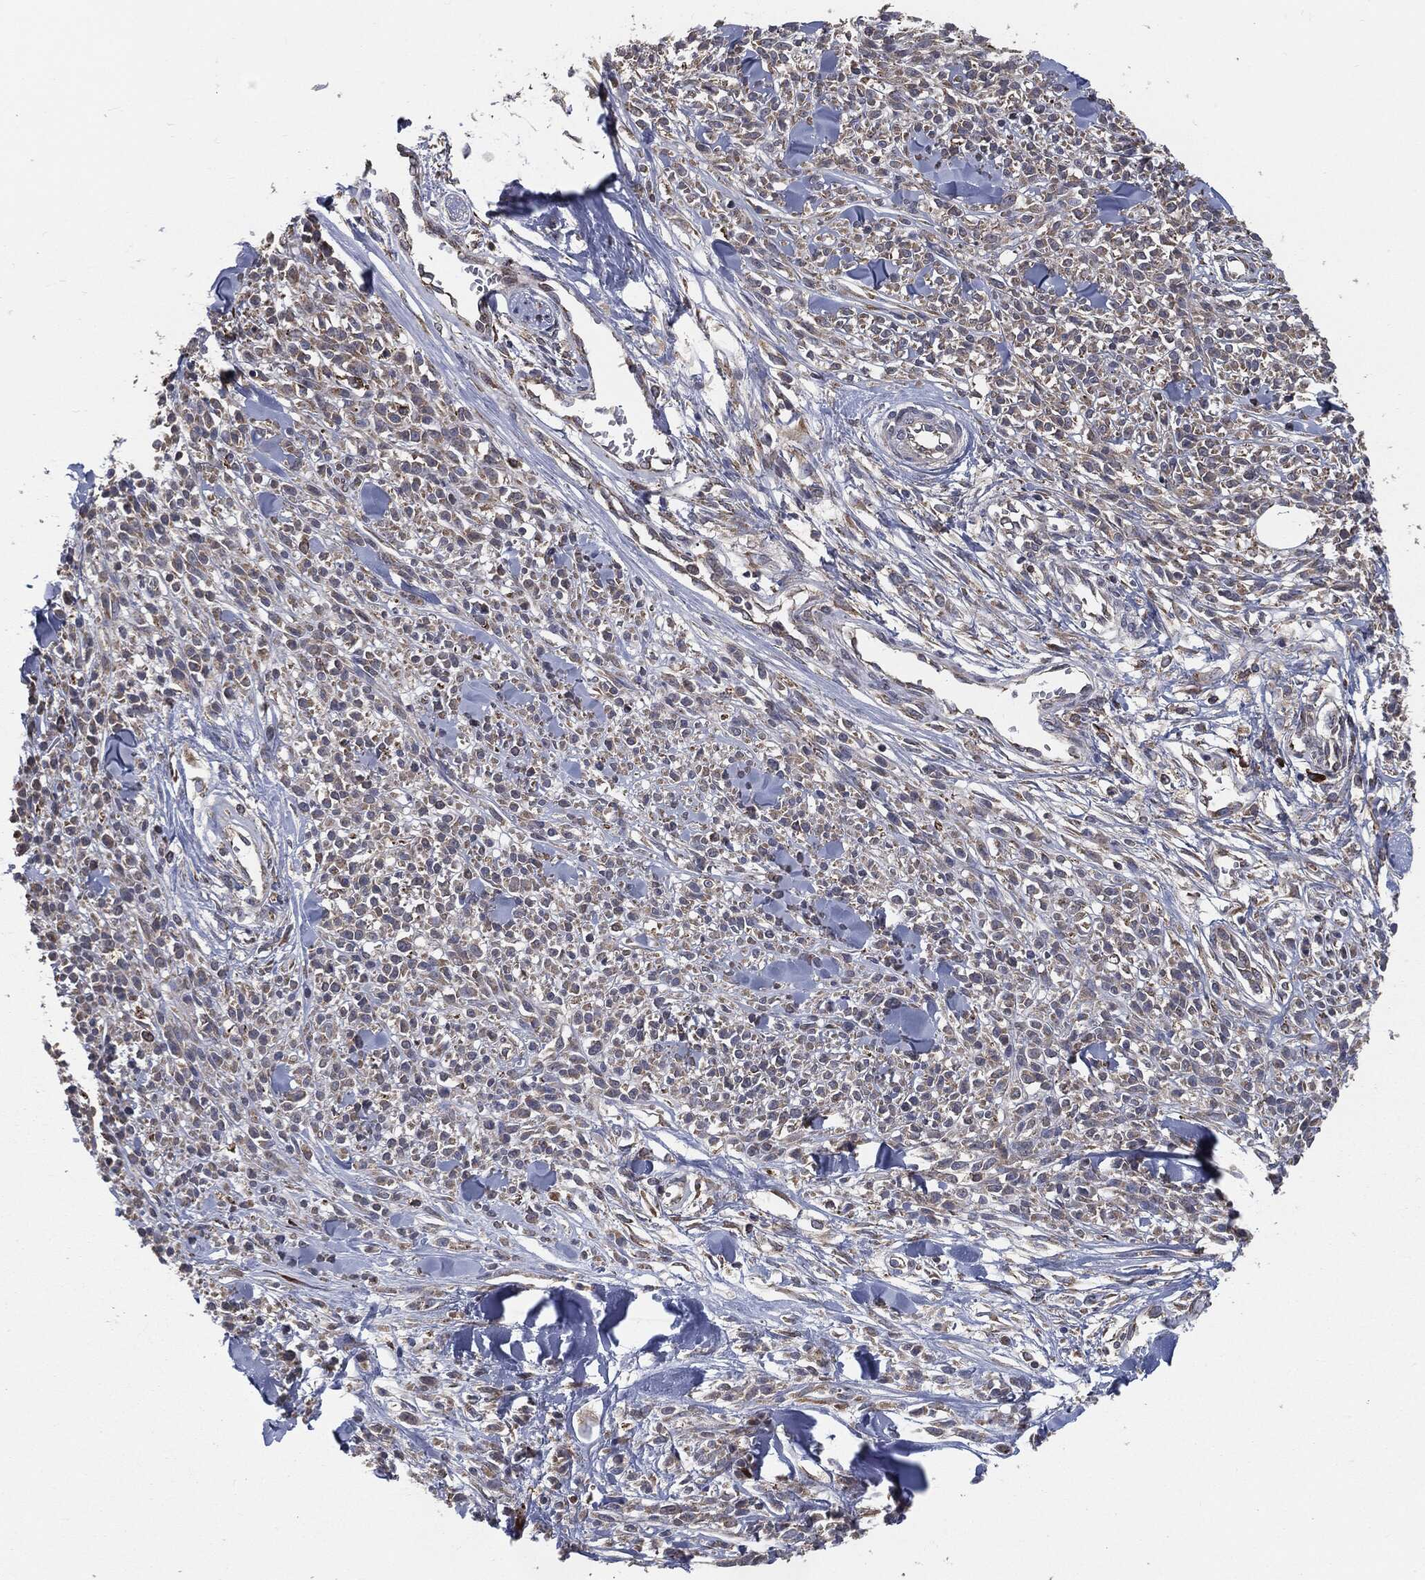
{"staining": {"intensity": "weak", "quantity": "25%-75%", "location": "cytoplasmic/membranous"}, "tissue": "melanoma", "cell_type": "Tumor cells", "image_type": "cancer", "snomed": [{"axis": "morphology", "description": "Malignant melanoma, NOS"}, {"axis": "topography", "description": "Skin"}, {"axis": "topography", "description": "Skin of trunk"}], "caption": "High-magnification brightfield microscopy of malignant melanoma stained with DAB (3,3'-diaminobenzidine) (brown) and counterstained with hematoxylin (blue). tumor cells exhibit weak cytoplasmic/membranous expression is identified in about25%-75% of cells. (DAB (3,3'-diaminobenzidine) IHC, brown staining for protein, blue staining for nuclei).", "gene": "PRDX4", "patient": {"sex": "male", "age": 74}}